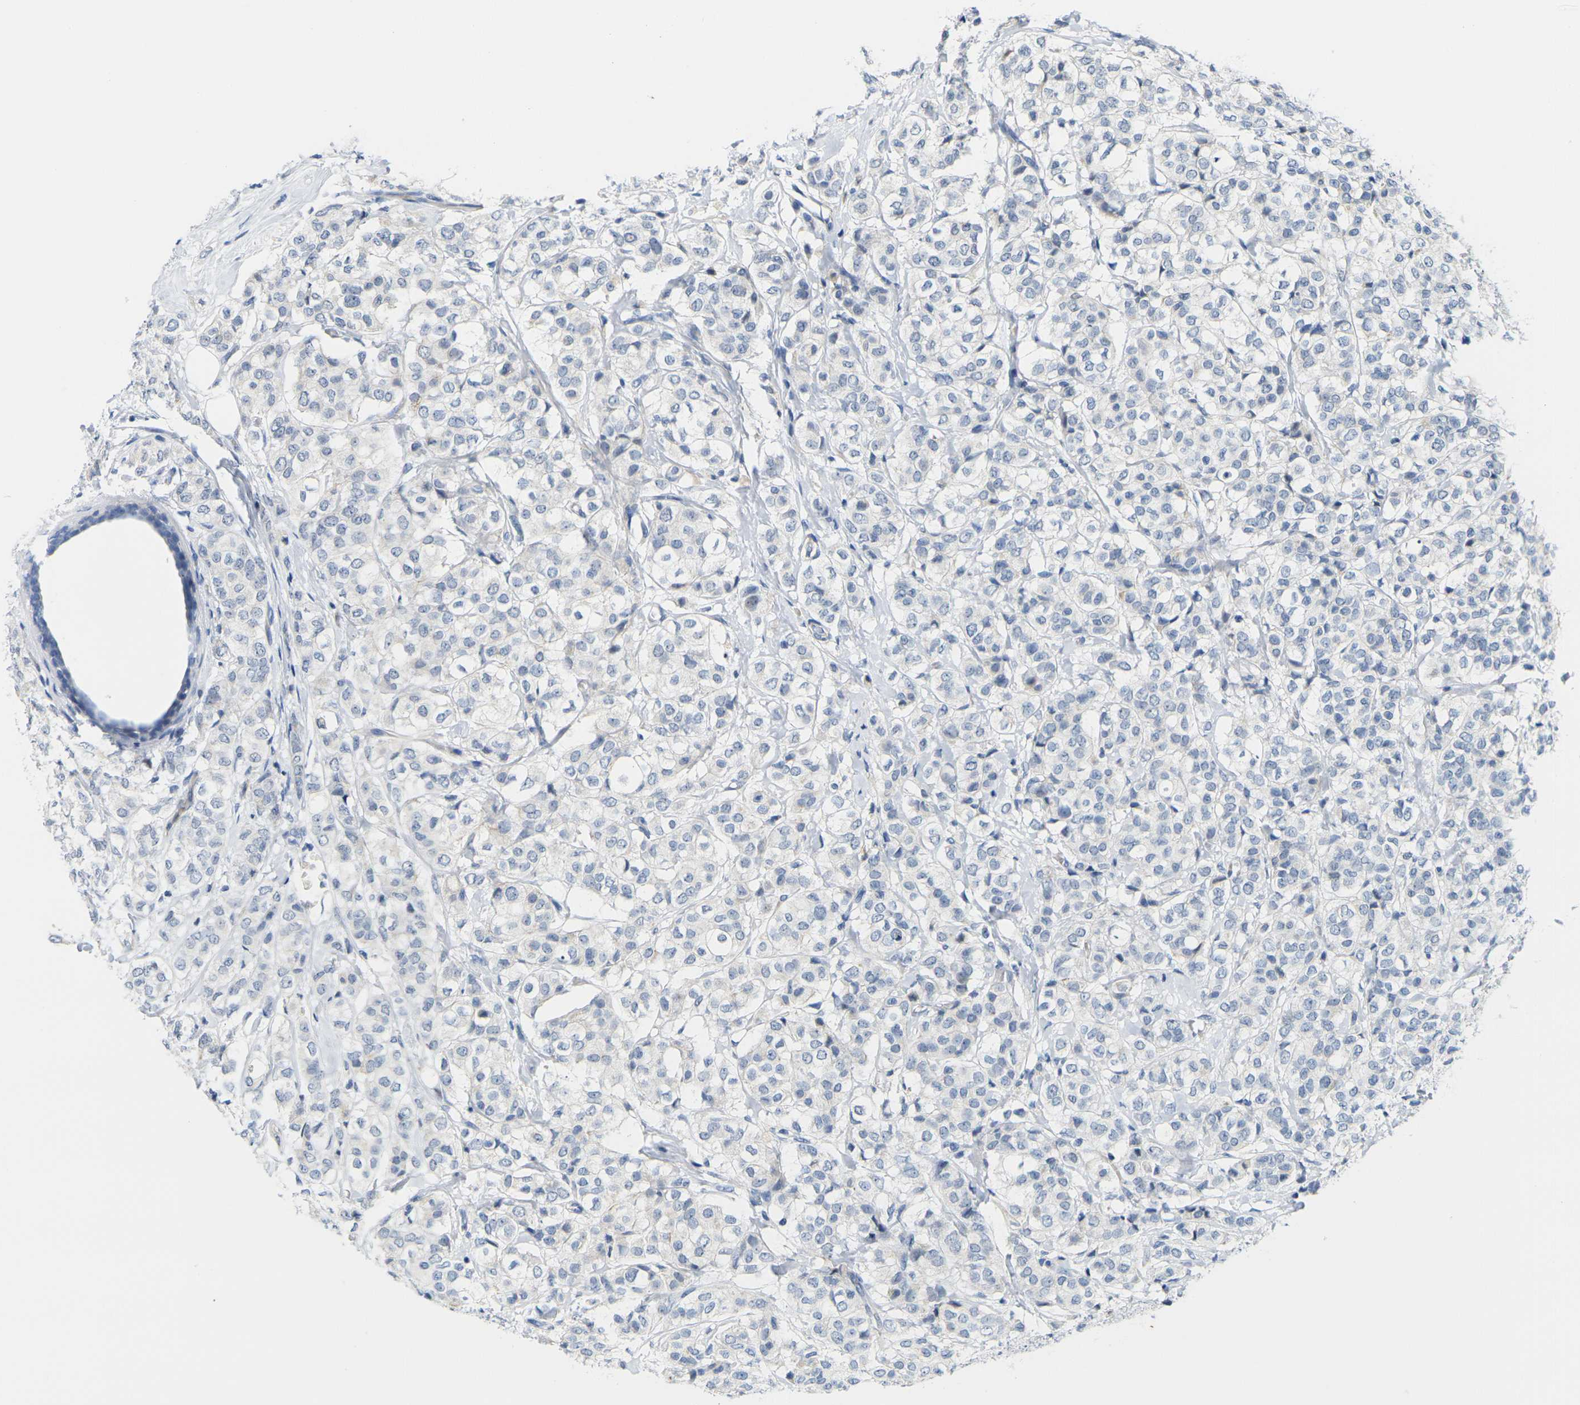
{"staining": {"intensity": "negative", "quantity": "none", "location": "none"}, "tissue": "breast cancer", "cell_type": "Tumor cells", "image_type": "cancer", "snomed": [{"axis": "morphology", "description": "Lobular carcinoma"}, {"axis": "topography", "description": "Breast"}], "caption": "This is an IHC micrograph of breast cancer (lobular carcinoma). There is no staining in tumor cells.", "gene": "OTOF", "patient": {"sex": "female", "age": 60}}